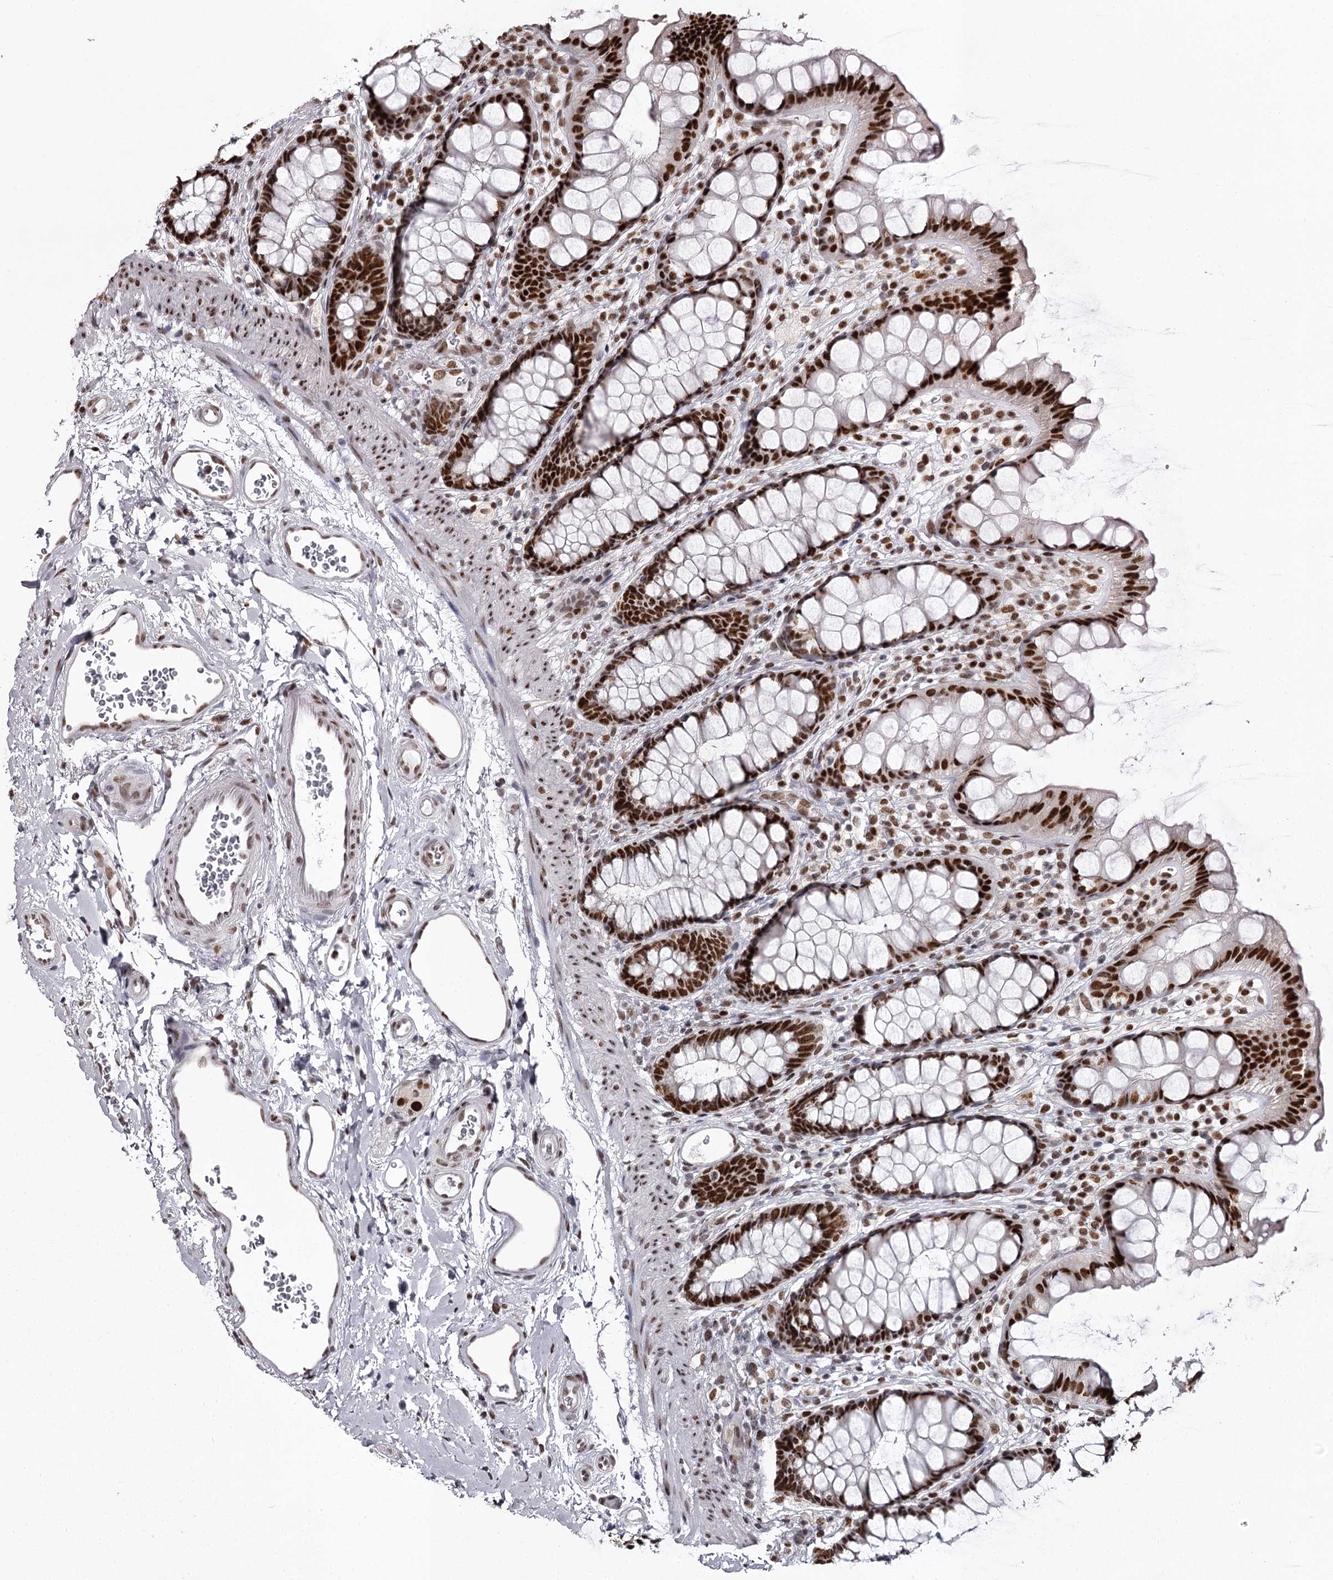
{"staining": {"intensity": "strong", "quantity": ">75%", "location": "nuclear"}, "tissue": "rectum", "cell_type": "Glandular cells", "image_type": "normal", "snomed": [{"axis": "morphology", "description": "Normal tissue, NOS"}, {"axis": "topography", "description": "Rectum"}], "caption": "Immunohistochemistry of benign human rectum shows high levels of strong nuclear expression in approximately >75% of glandular cells. Using DAB (brown) and hematoxylin (blue) stains, captured at high magnification using brightfield microscopy.", "gene": "PSPC1", "patient": {"sex": "female", "age": 65}}